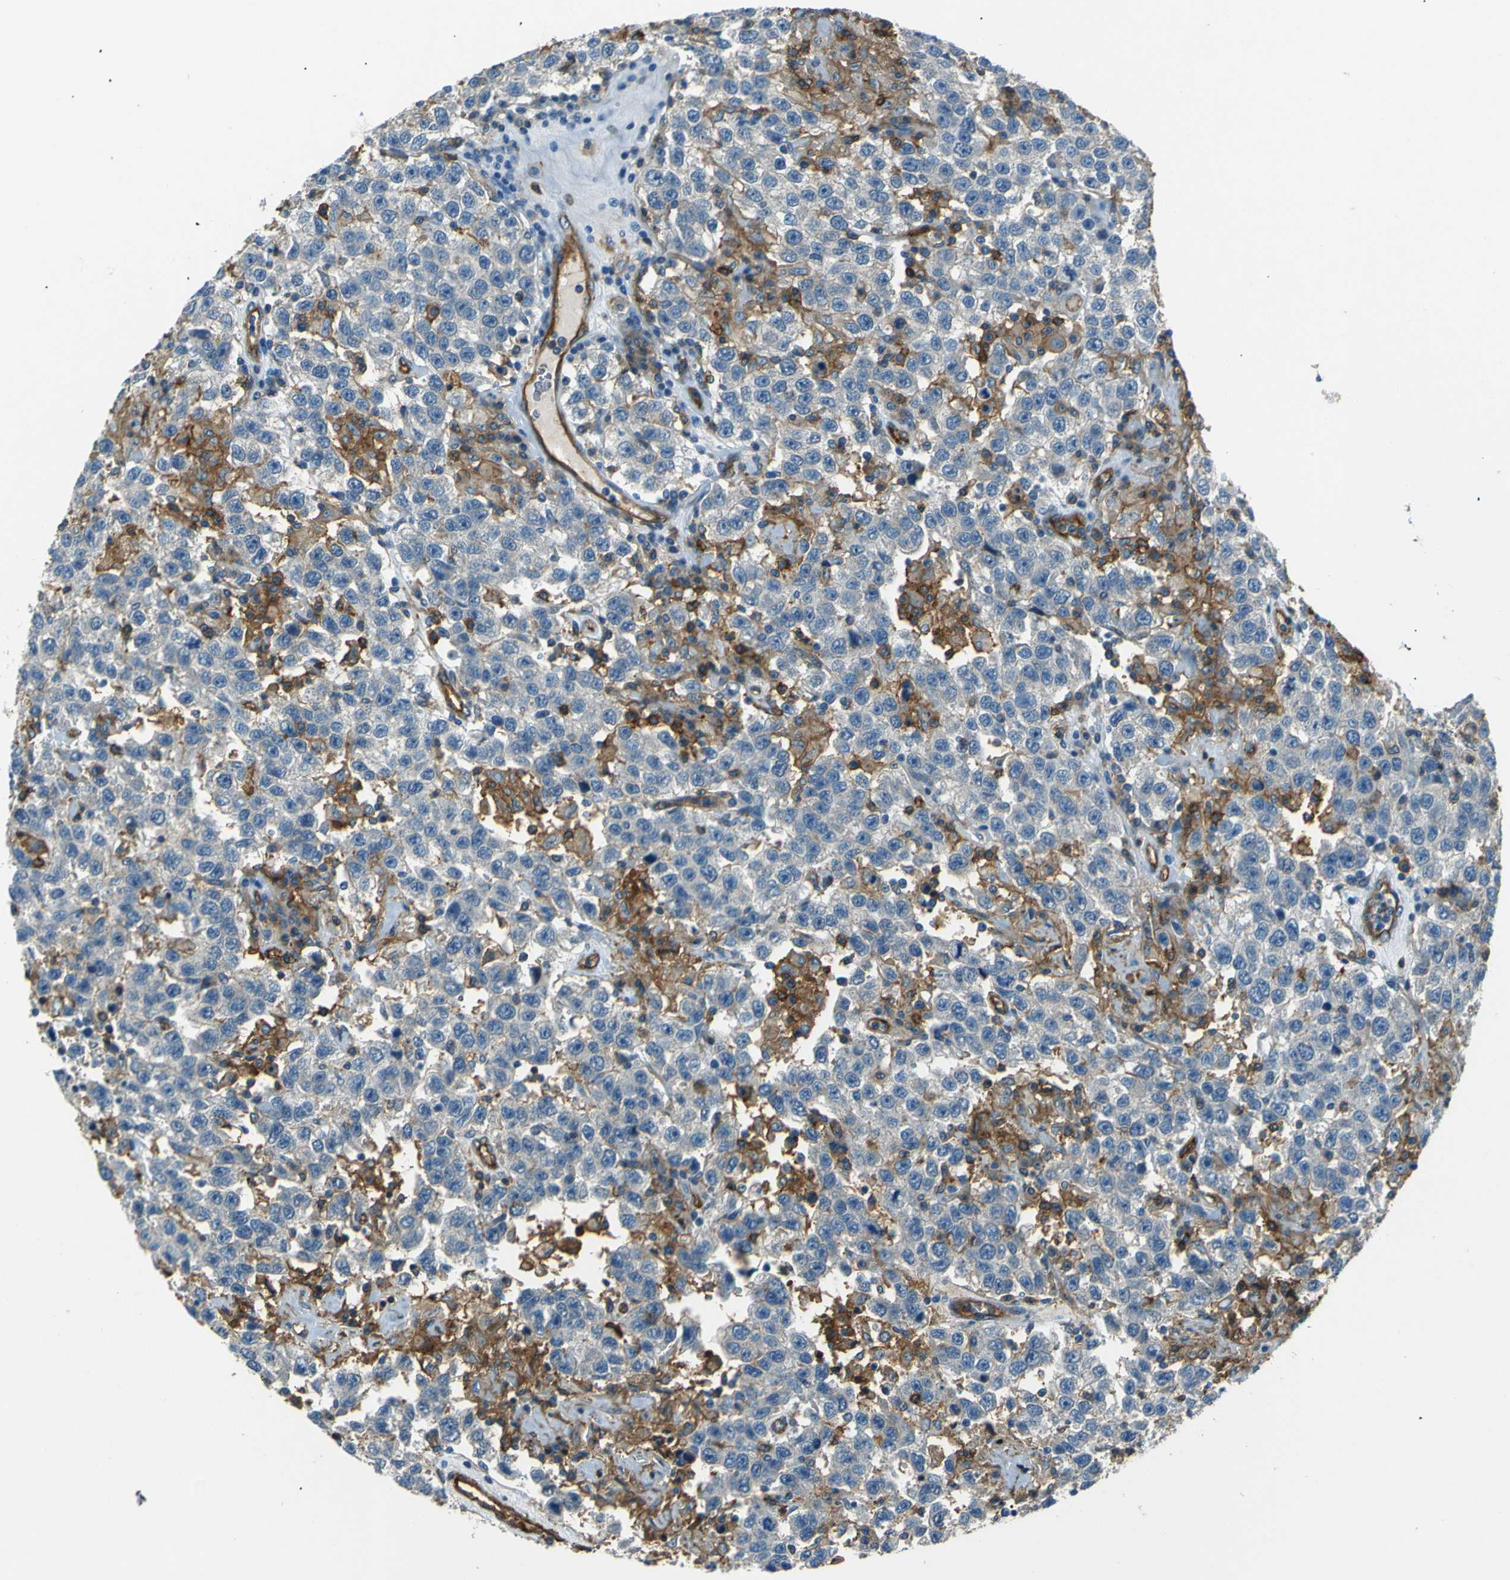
{"staining": {"intensity": "negative", "quantity": "none", "location": "none"}, "tissue": "testis cancer", "cell_type": "Tumor cells", "image_type": "cancer", "snomed": [{"axis": "morphology", "description": "Seminoma, NOS"}, {"axis": "topography", "description": "Testis"}], "caption": "Testis cancer (seminoma) was stained to show a protein in brown. There is no significant positivity in tumor cells. (DAB (3,3'-diaminobenzidine) immunohistochemistry (IHC) with hematoxylin counter stain).", "gene": "ENTPD1", "patient": {"sex": "male", "age": 41}}